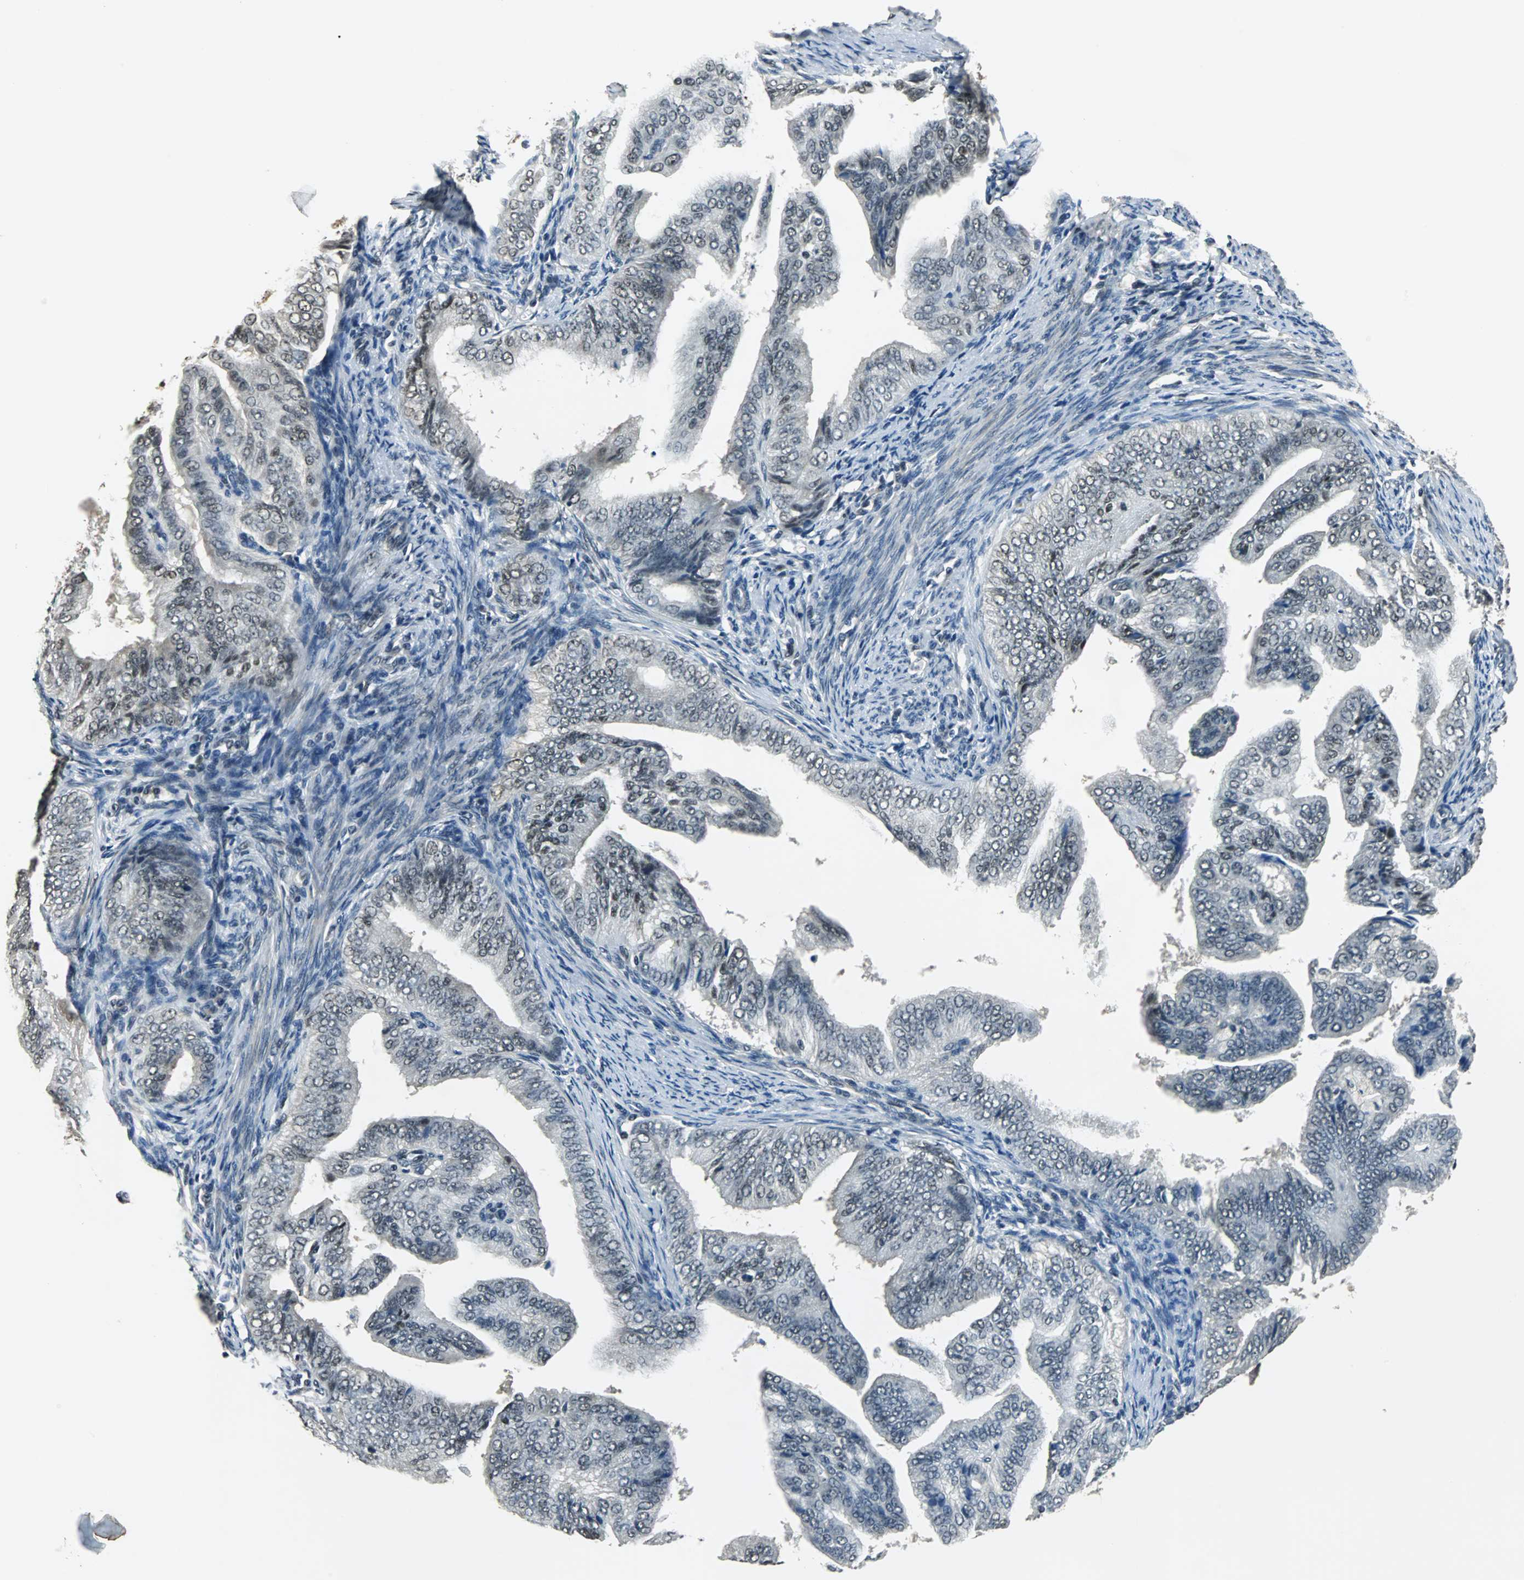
{"staining": {"intensity": "strong", "quantity": "<25%", "location": "nuclear"}, "tissue": "endometrial cancer", "cell_type": "Tumor cells", "image_type": "cancer", "snomed": [{"axis": "morphology", "description": "Adenocarcinoma, NOS"}, {"axis": "topography", "description": "Endometrium"}], "caption": "Approximately <25% of tumor cells in human endometrial cancer reveal strong nuclear protein staining as visualized by brown immunohistochemical staining.", "gene": "RBM14", "patient": {"sex": "female", "age": 58}}